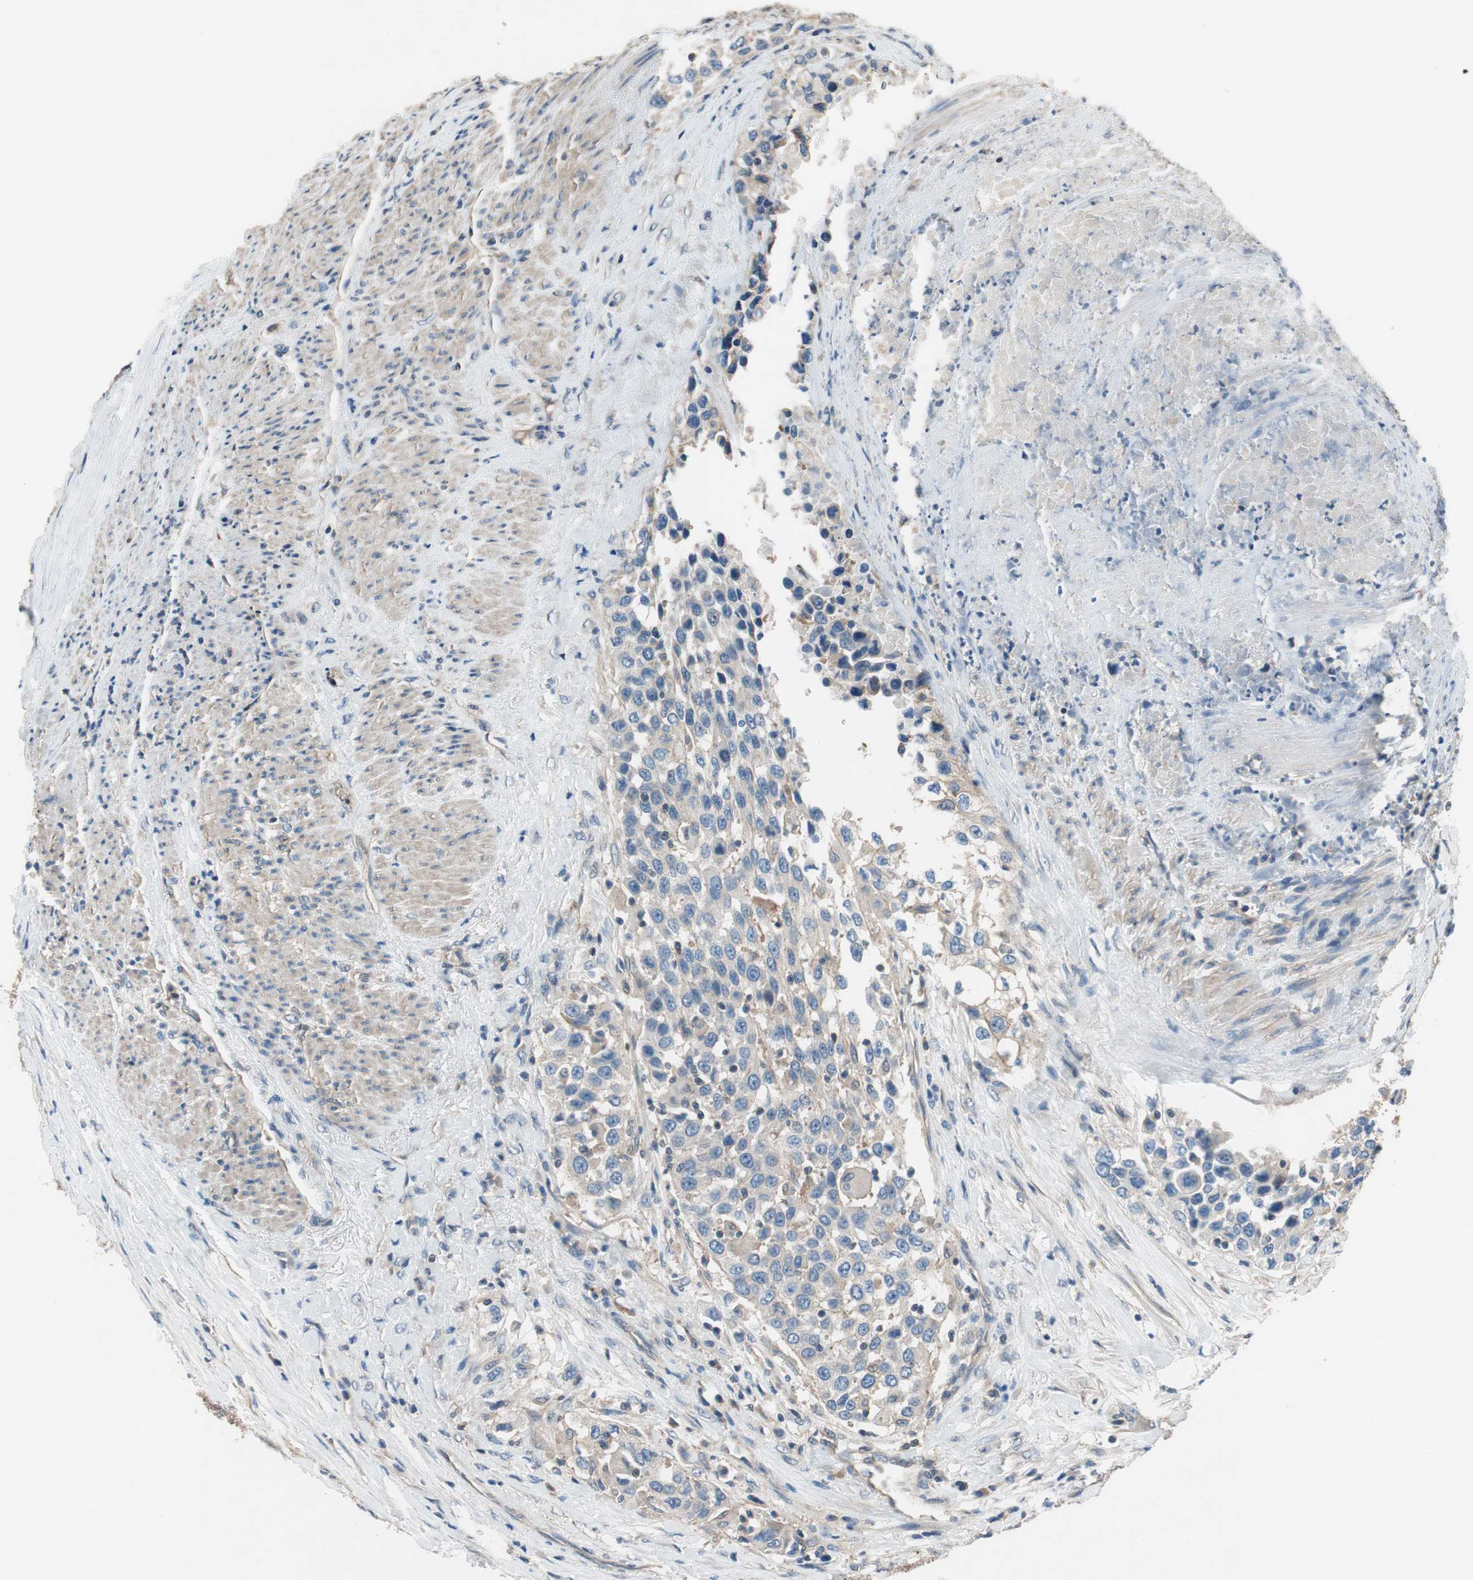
{"staining": {"intensity": "negative", "quantity": "none", "location": "none"}, "tissue": "urothelial cancer", "cell_type": "Tumor cells", "image_type": "cancer", "snomed": [{"axis": "morphology", "description": "Urothelial carcinoma, High grade"}, {"axis": "topography", "description": "Urinary bladder"}], "caption": "Immunohistochemistry (IHC) photomicrograph of human urothelial cancer stained for a protein (brown), which exhibits no positivity in tumor cells.", "gene": "CALML3", "patient": {"sex": "female", "age": 80}}